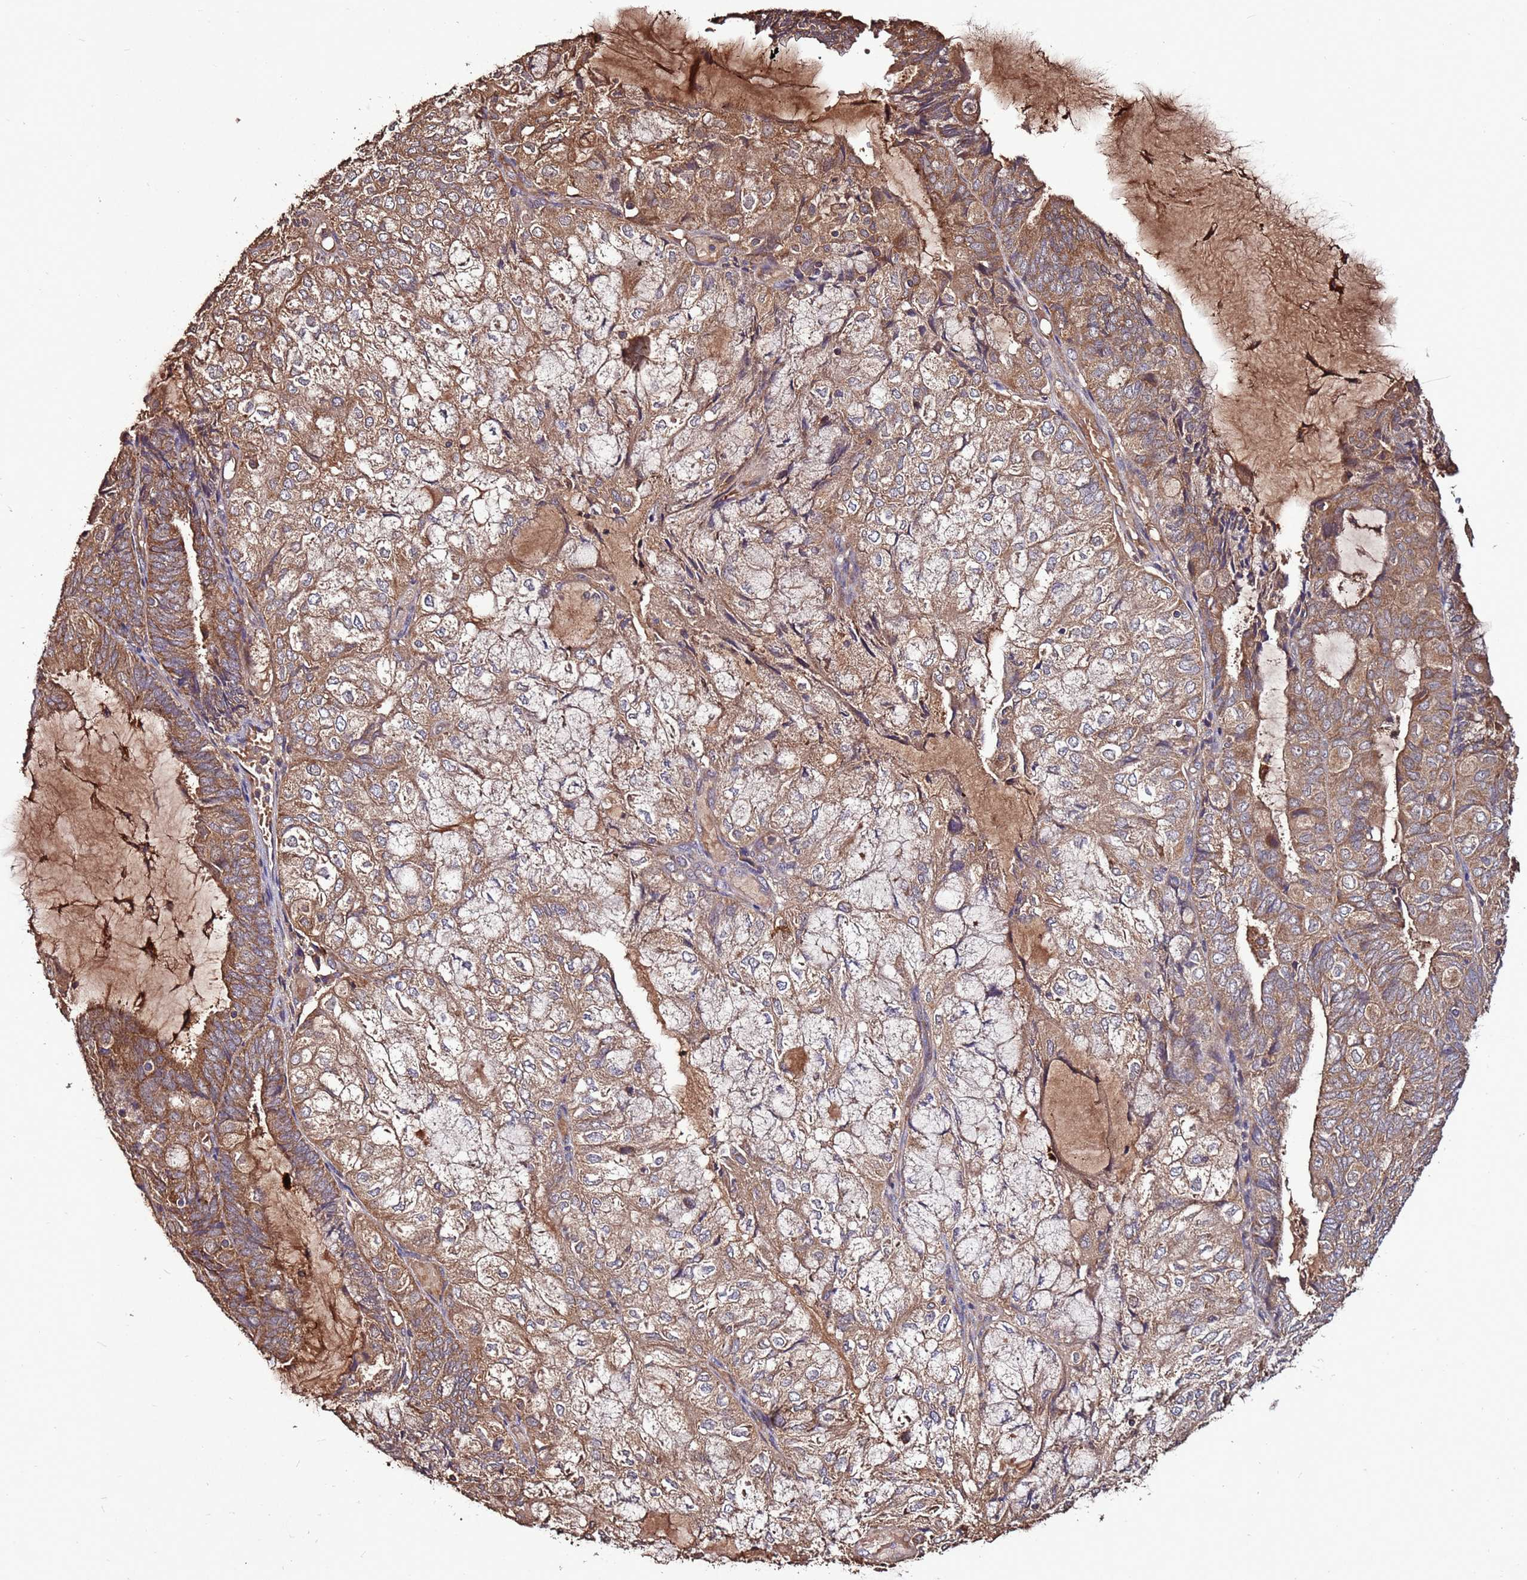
{"staining": {"intensity": "moderate", "quantity": ">75%", "location": "cytoplasmic/membranous"}, "tissue": "endometrial cancer", "cell_type": "Tumor cells", "image_type": "cancer", "snomed": [{"axis": "morphology", "description": "Adenocarcinoma, NOS"}, {"axis": "topography", "description": "Endometrium"}], "caption": "A medium amount of moderate cytoplasmic/membranous positivity is identified in approximately >75% of tumor cells in endometrial cancer tissue. (Brightfield microscopy of DAB IHC at high magnification).", "gene": "RPS15A", "patient": {"sex": "female", "age": 81}}